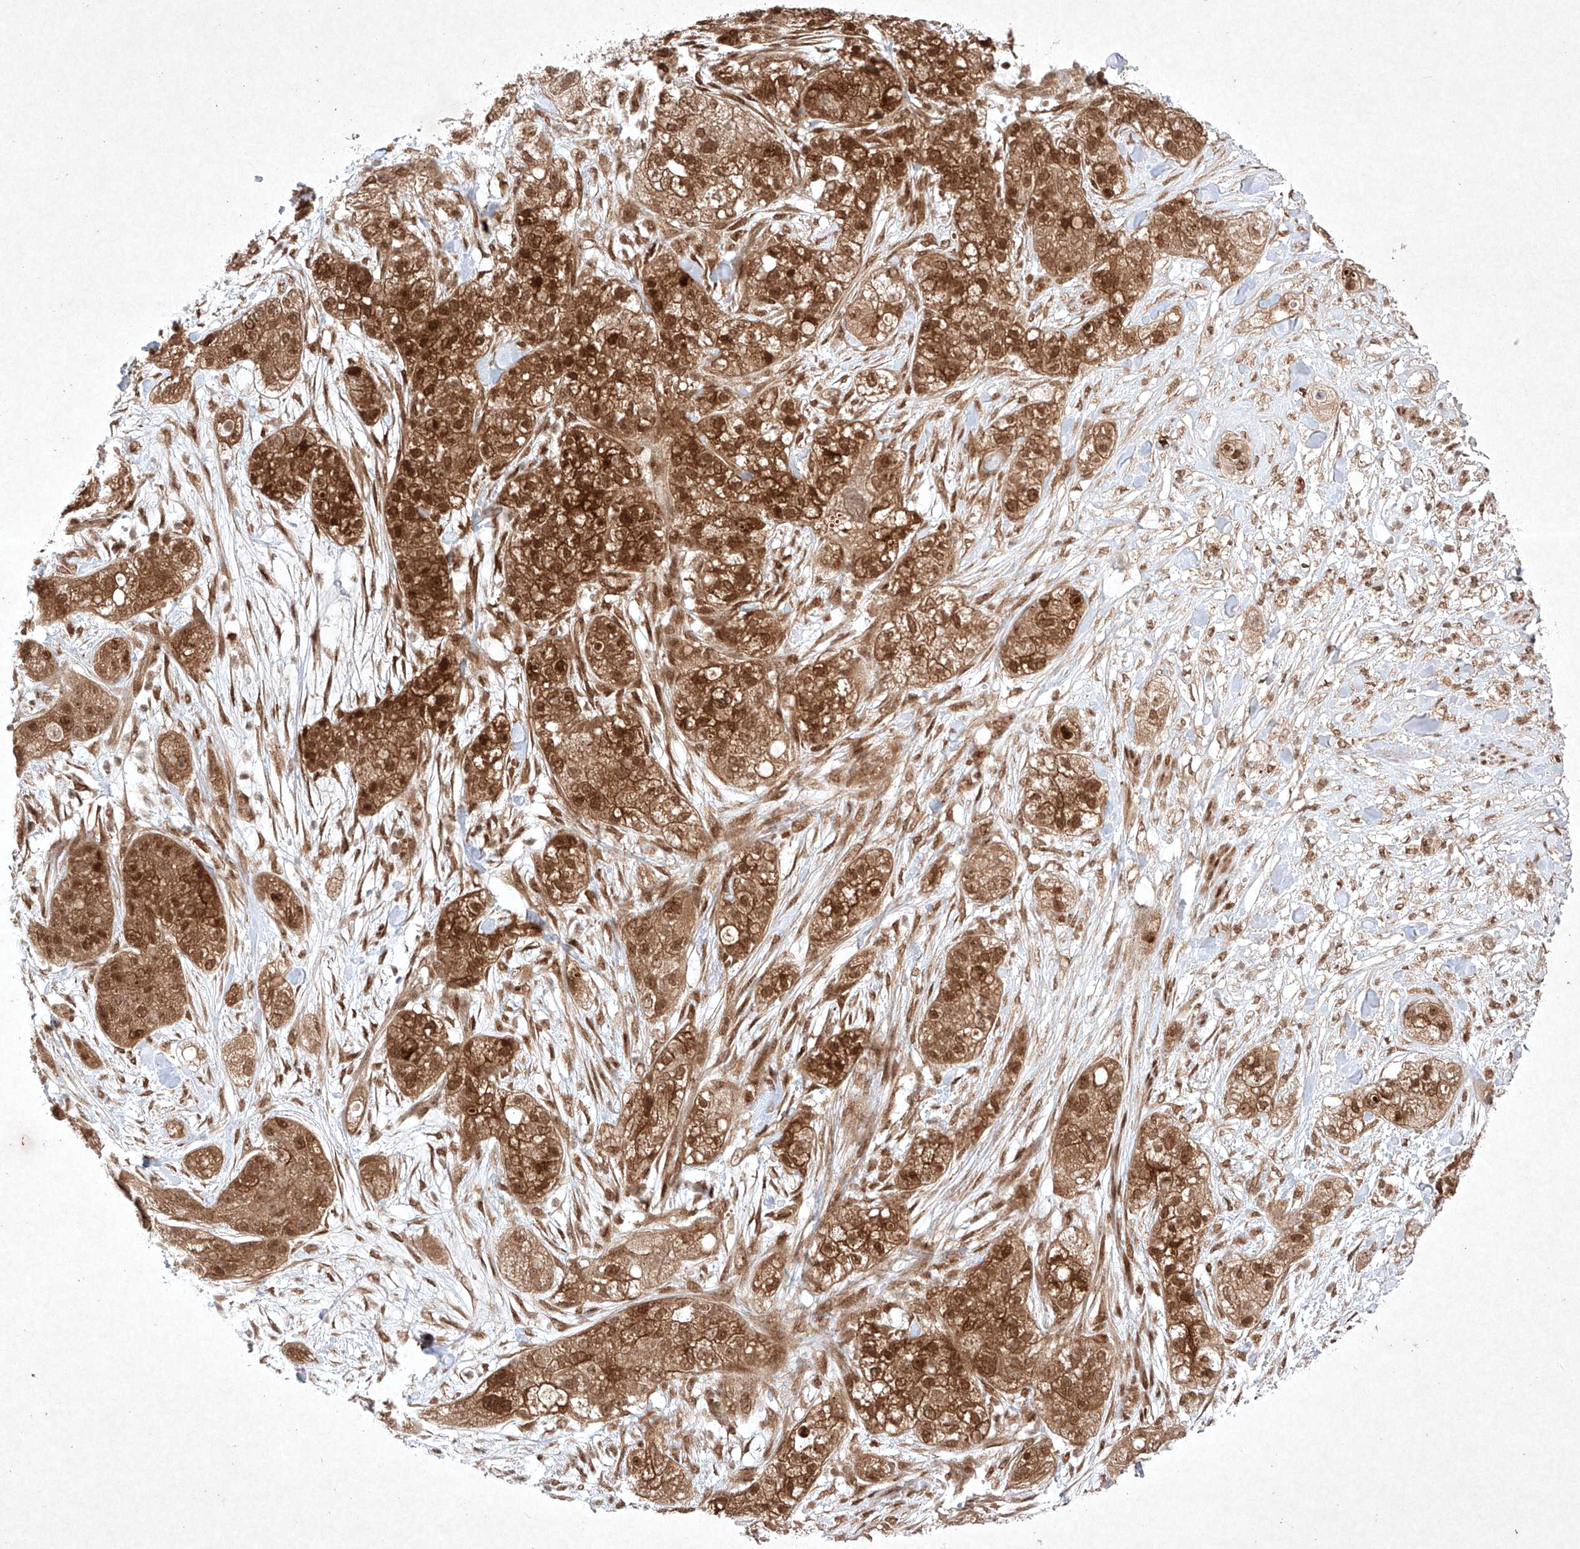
{"staining": {"intensity": "strong", "quantity": ">75%", "location": "cytoplasmic/membranous,nuclear"}, "tissue": "pancreatic cancer", "cell_type": "Tumor cells", "image_type": "cancer", "snomed": [{"axis": "morphology", "description": "Adenocarcinoma, NOS"}, {"axis": "topography", "description": "Pancreas"}], "caption": "Pancreatic cancer stained for a protein shows strong cytoplasmic/membranous and nuclear positivity in tumor cells.", "gene": "RNF31", "patient": {"sex": "female", "age": 78}}